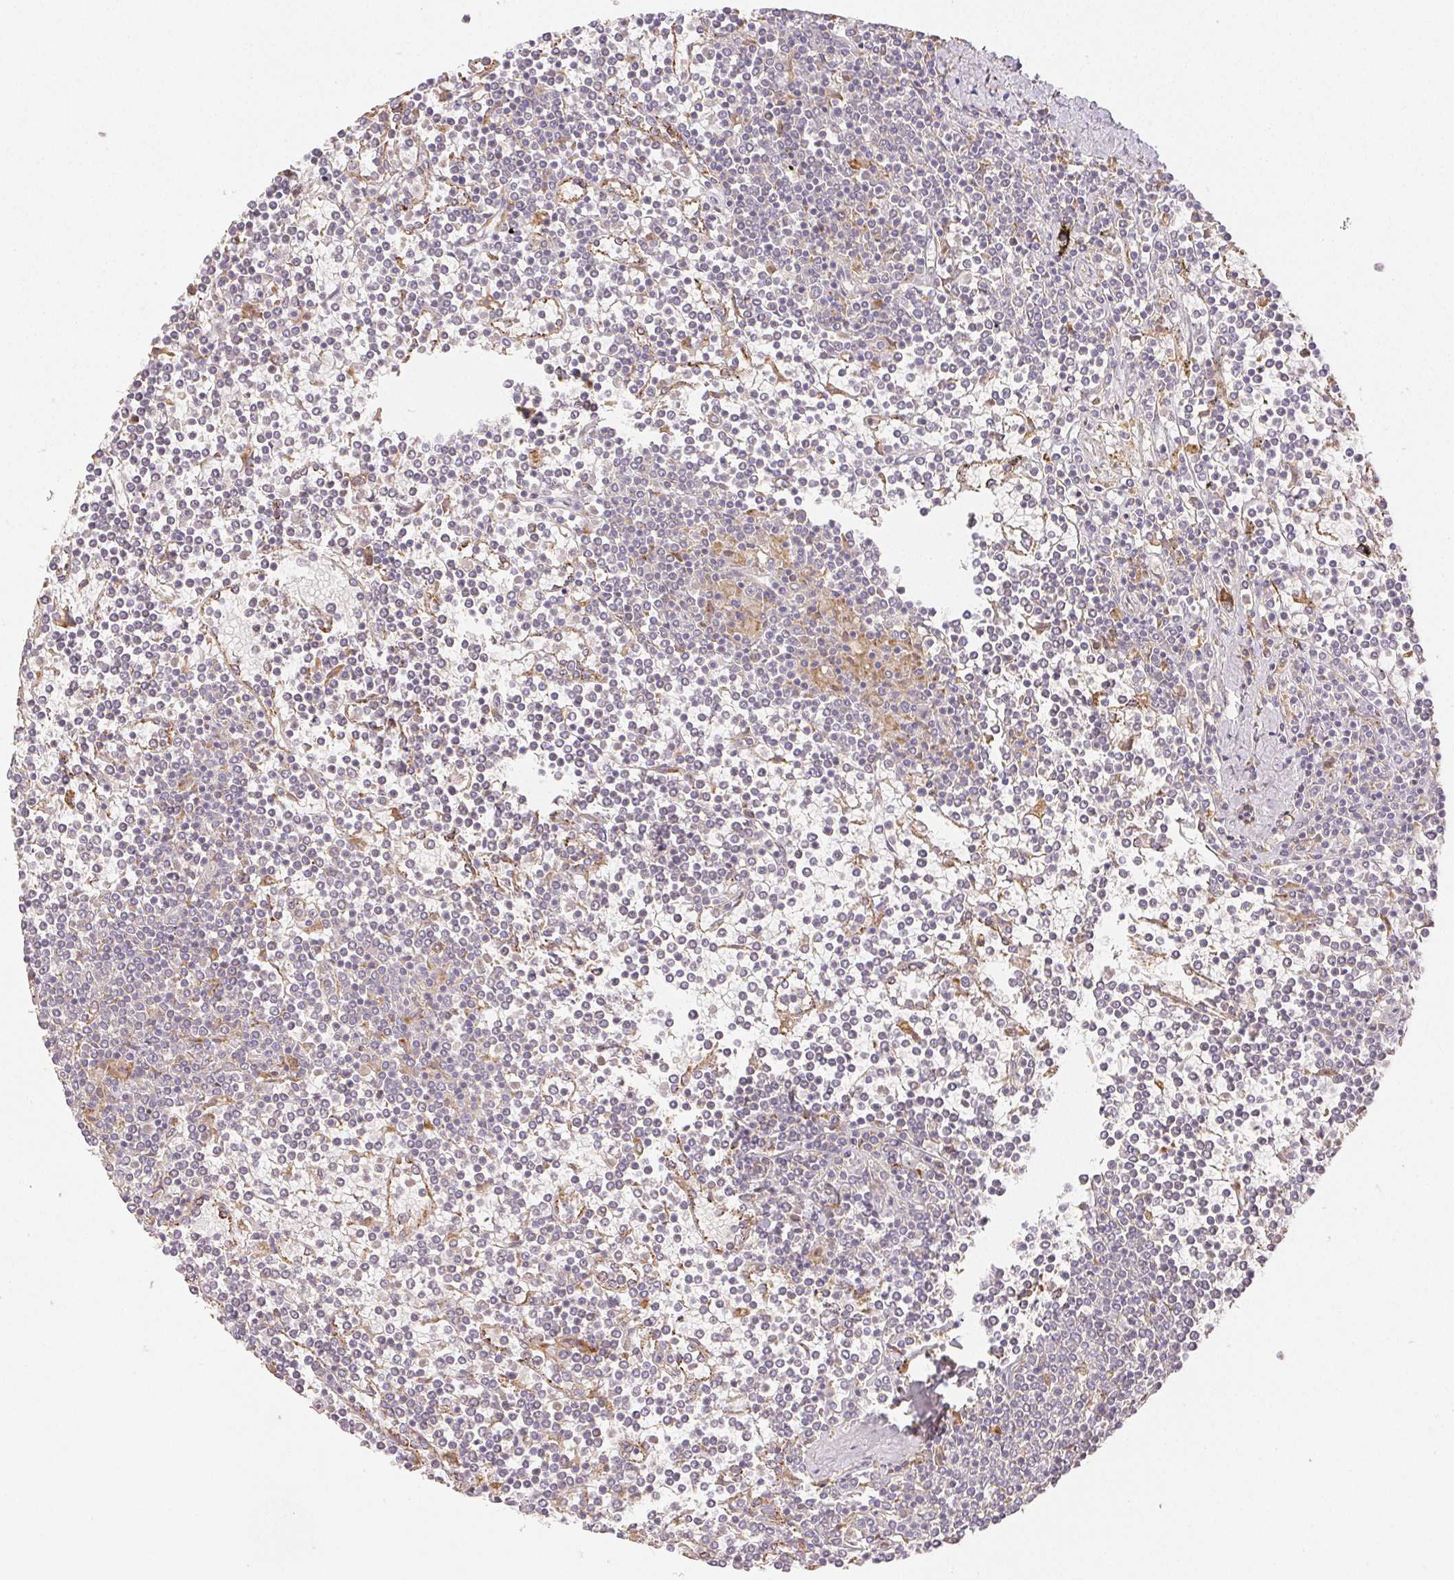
{"staining": {"intensity": "negative", "quantity": "none", "location": "none"}, "tissue": "lymphoma", "cell_type": "Tumor cells", "image_type": "cancer", "snomed": [{"axis": "morphology", "description": "Malignant lymphoma, non-Hodgkin's type, Low grade"}, {"axis": "topography", "description": "Spleen"}], "caption": "Micrograph shows no significant protein staining in tumor cells of low-grade malignant lymphoma, non-Hodgkin's type.", "gene": "ACVR1B", "patient": {"sex": "female", "age": 19}}